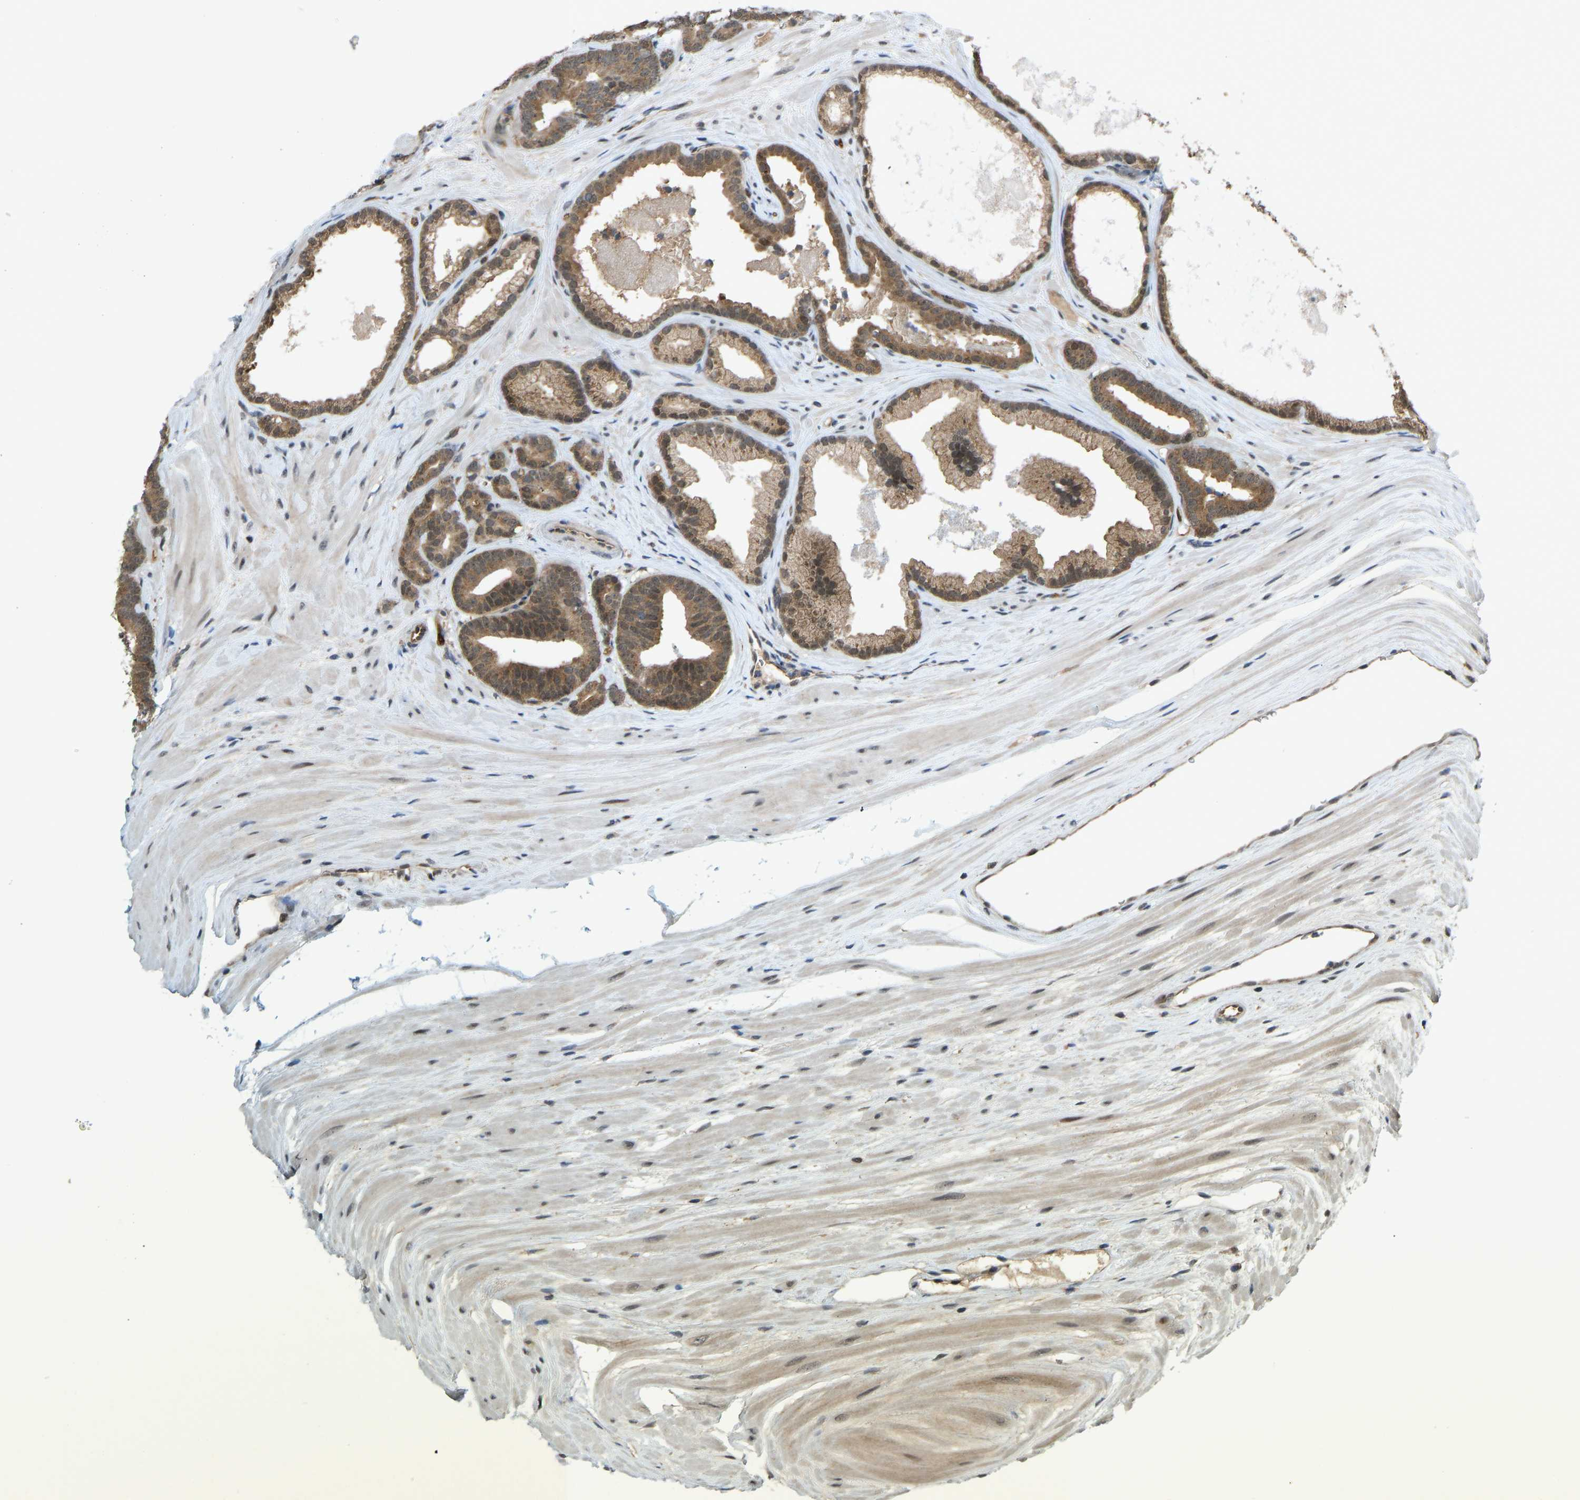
{"staining": {"intensity": "moderate", "quantity": ">75%", "location": "cytoplasmic/membranous,nuclear"}, "tissue": "prostate cancer", "cell_type": "Tumor cells", "image_type": "cancer", "snomed": [{"axis": "morphology", "description": "Adenocarcinoma, High grade"}, {"axis": "topography", "description": "Prostate"}], "caption": "IHC of human prostate cancer (high-grade adenocarcinoma) demonstrates medium levels of moderate cytoplasmic/membranous and nuclear expression in approximately >75% of tumor cells. The staining was performed using DAB (3,3'-diaminobenzidine), with brown indicating positive protein expression. Nuclei are stained blue with hematoxylin.", "gene": "CCT8", "patient": {"sex": "male", "age": 60}}